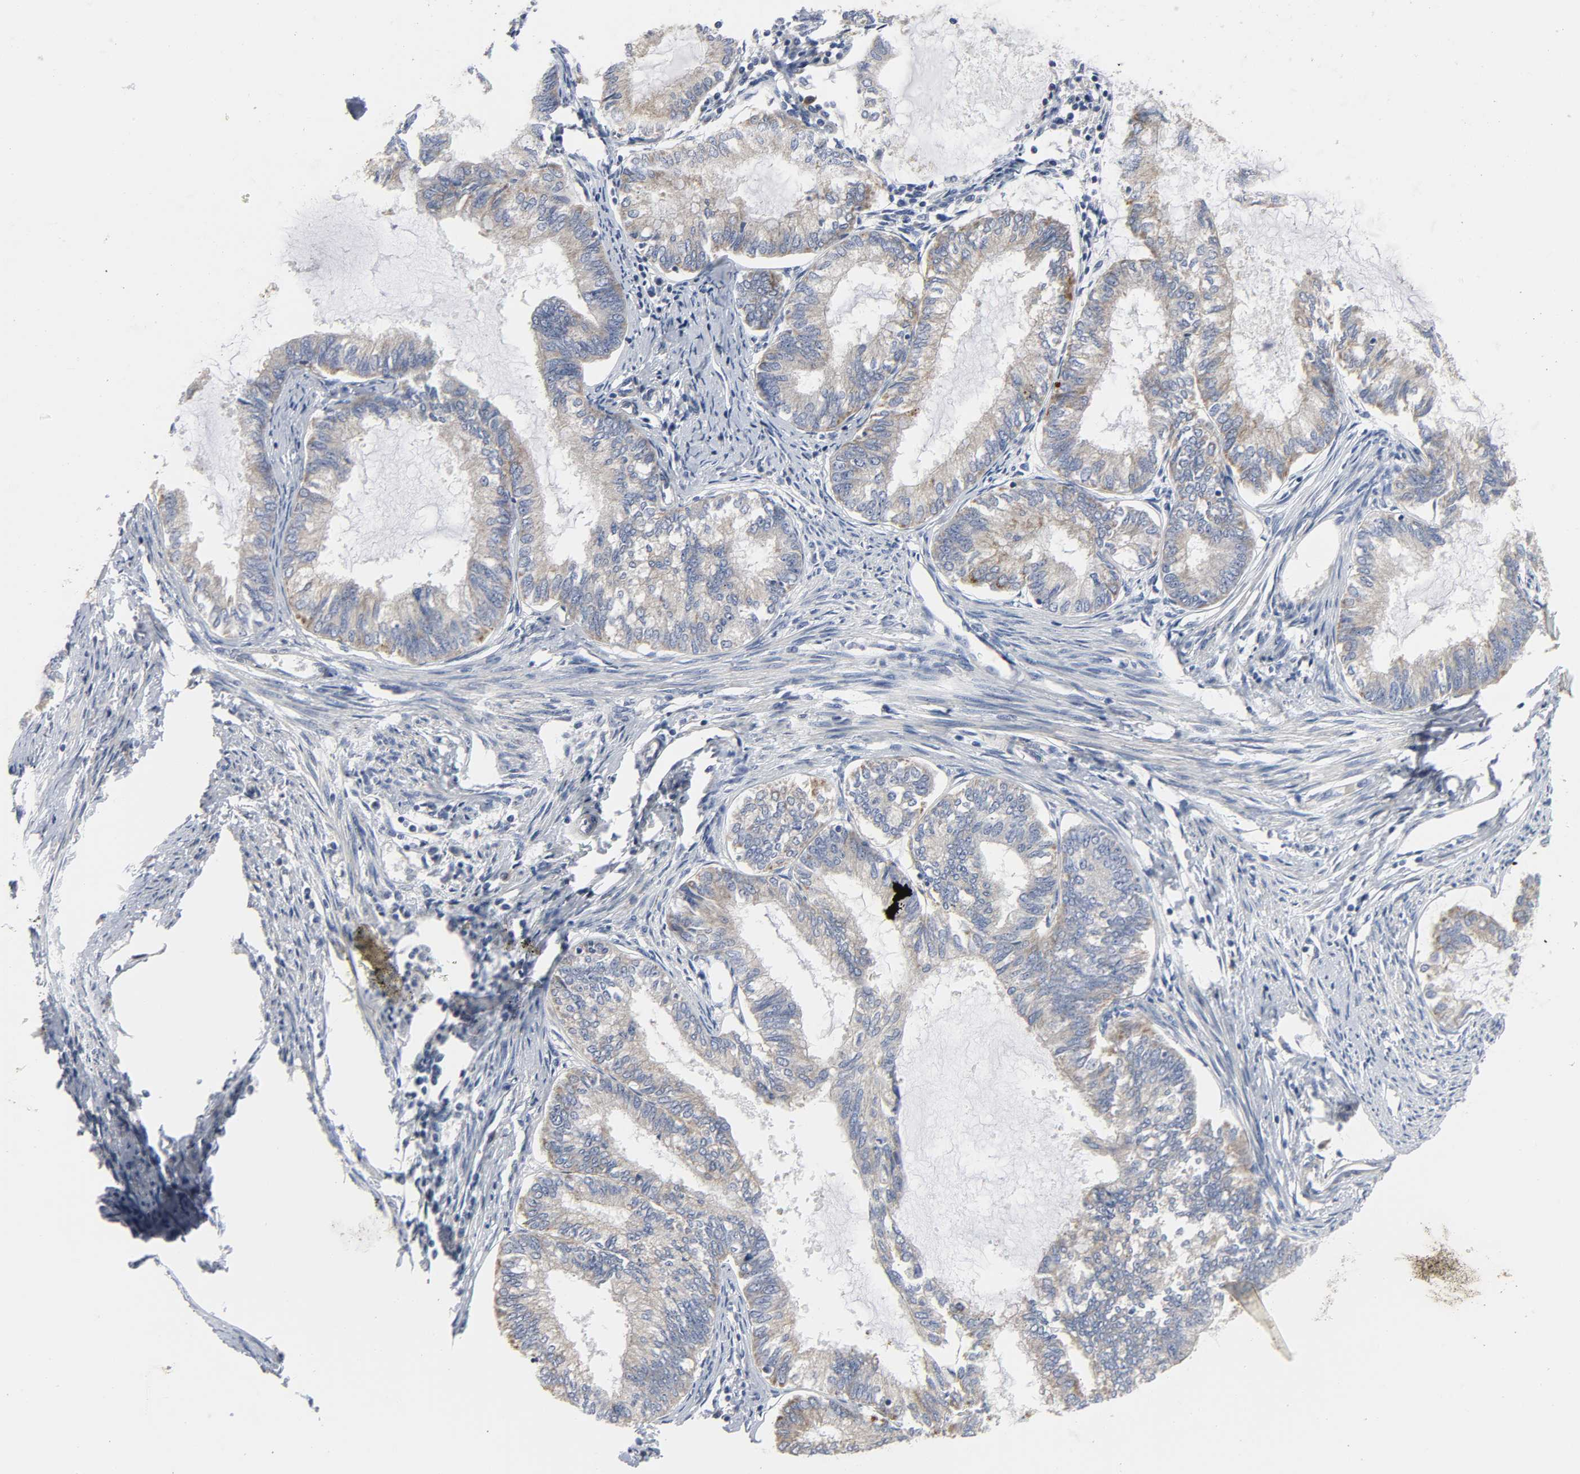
{"staining": {"intensity": "weak", "quantity": "25%-75%", "location": "cytoplasmic/membranous"}, "tissue": "endometrial cancer", "cell_type": "Tumor cells", "image_type": "cancer", "snomed": [{"axis": "morphology", "description": "Adenocarcinoma, NOS"}, {"axis": "topography", "description": "Endometrium"}], "caption": "Adenocarcinoma (endometrial) tissue demonstrates weak cytoplasmic/membranous staining in approximately 25%-75% of tumor cells", "gene": "ARHGAP1", "patient": {"sex": "female", "age": 86}}